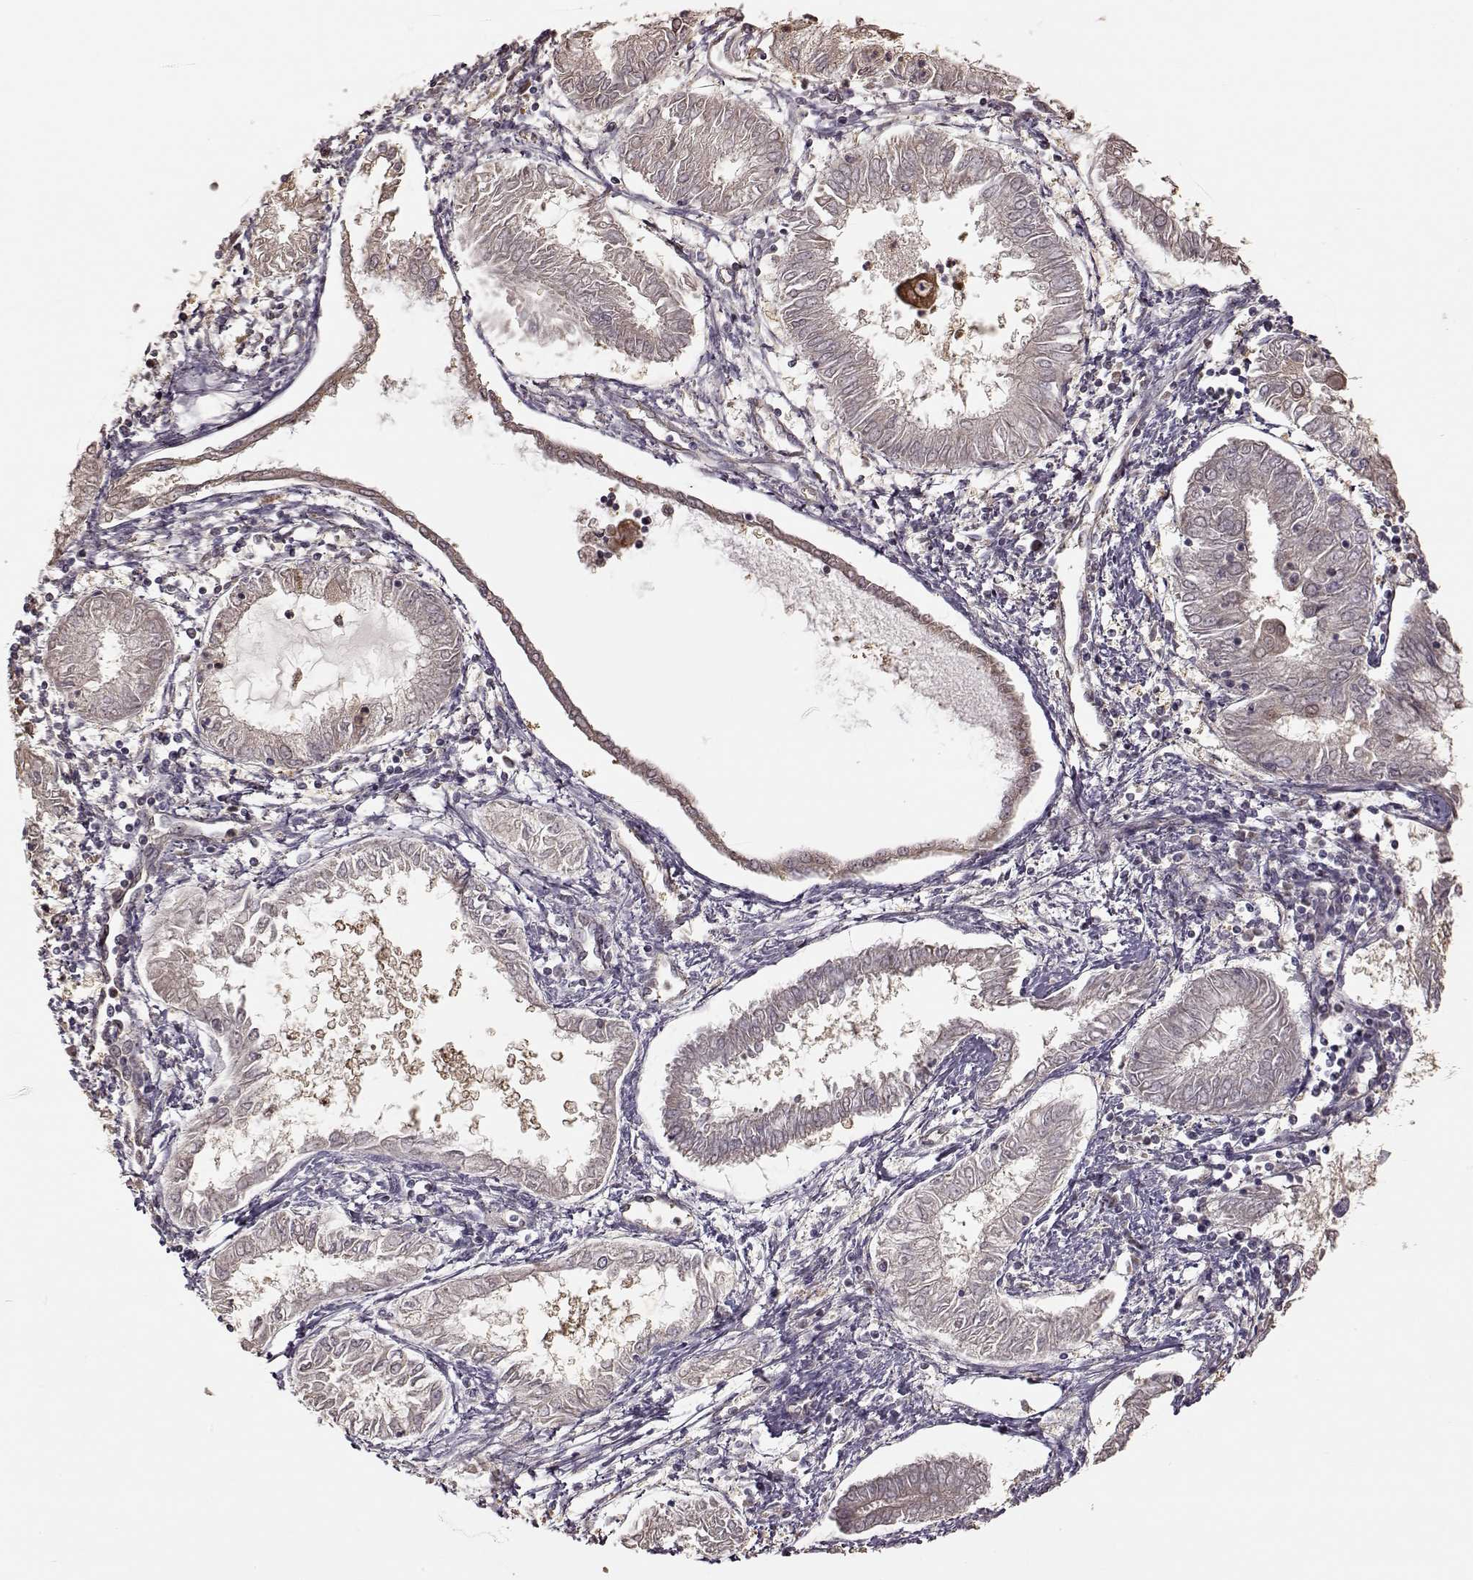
{"staining": {"intensity": "weak", "quantity": ">75%", "location": "cytoplasmic/membranous"}, "tissue": "endometrial cancer", "cell_type": "Tumor cells", "image_type": "cancer", "snomed": [{"axis": "morphology", "description": "Adenocarcinoma, NOS"}, {"axis": "topography", "description": "Endometrium"}], "caption": "This micrograph reveals IHC staining of human adenocarcinoma (endometrial), with low weak cytoplasmic/membranous staining in approximately >75% of tumor cells.", "gene": "CRB1", "patient": {"sex": "female", "age": 68}}